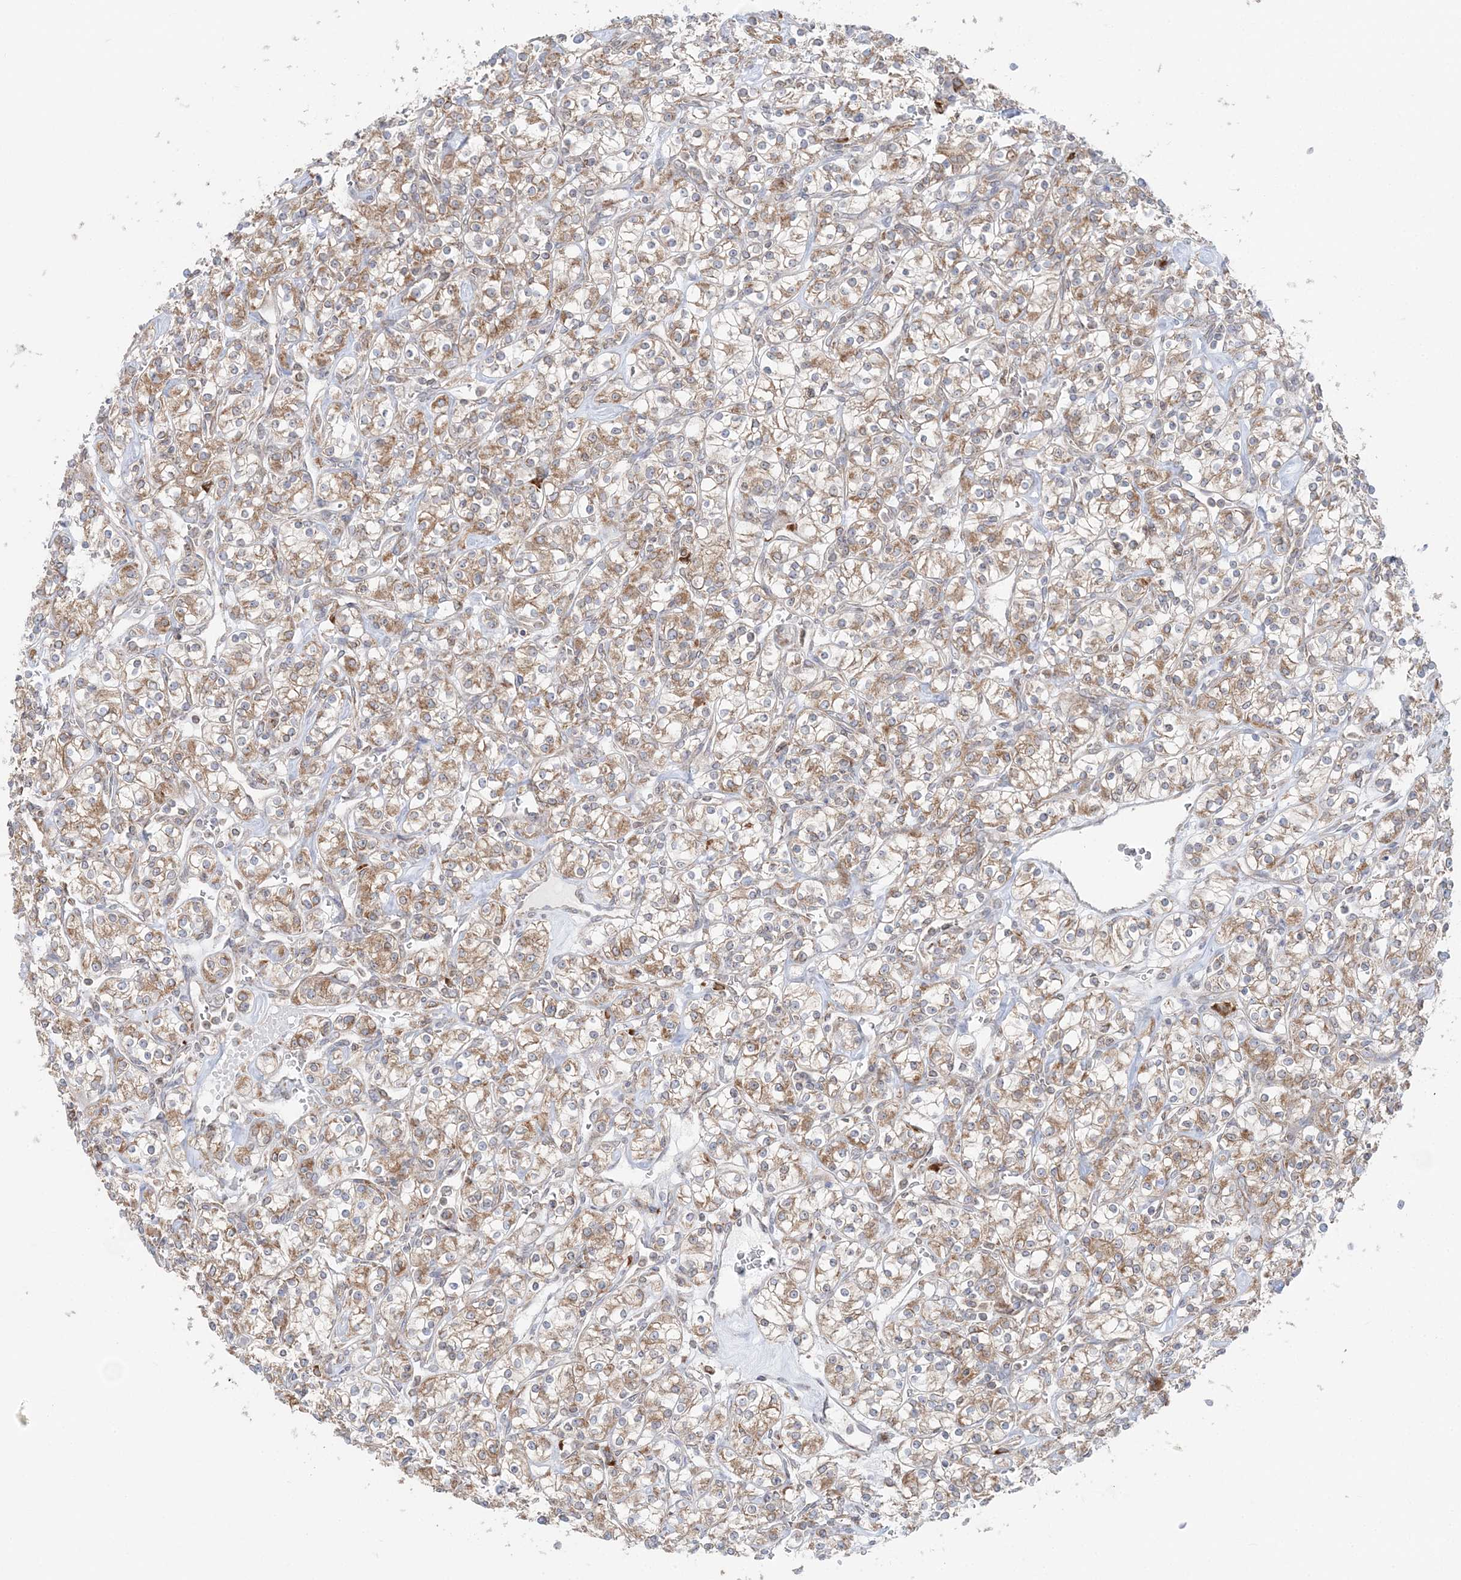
{"staining": {"intensity": "moderate", "quantity": "25%-75%", "location": "cytoplasmic/membranous"}, "tissue": "renal cancer", "cell_type": "Tumor cells", "image_type": "cancer", "snomed": [{"axis": "morphology", "description": "Adenocarcinoma, NOS"}, {"axis": "topography", "description": "Kidney"}], "caption": "Adenocarcinoma (renal) was stained to show a protein in brown. There is medium levels of moderate cytoplasmic/membranous positivity in approximately 25%-75% of tumor cells.", "gene": "TMED10", "patient": {"sex": "male", "age": 77}}